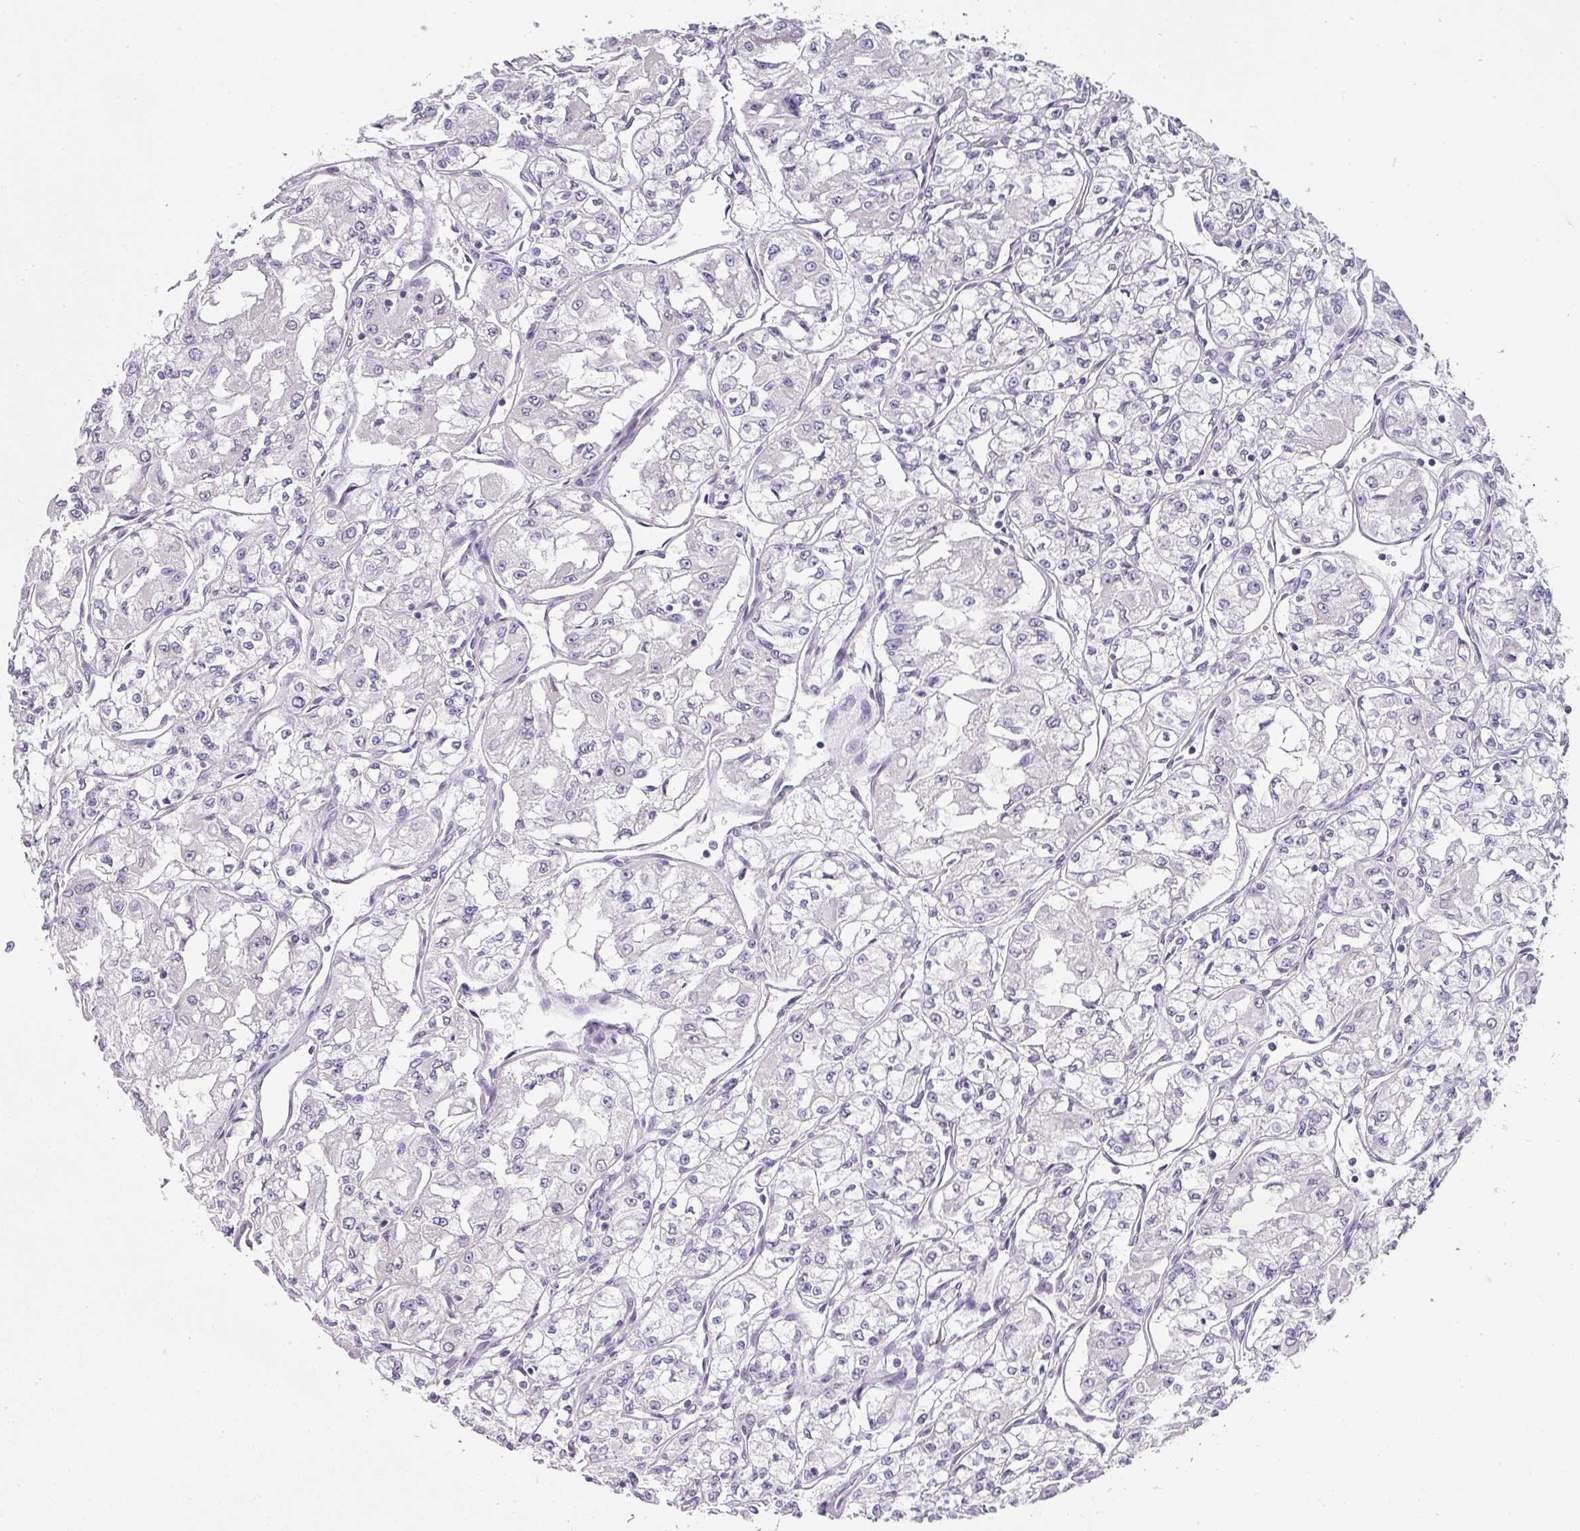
{"staining": {"intensity": "negative", "quantity": "none", "location": "none"}, "tissue": "renal cancer", "cell_type": "Tumor cells", "image_type": "cancer", "snomed": [{"axis": "morphology", "description": "Adenocarcinoma, NOS"}, {"axis": "topography", "description": "Kidney"}], "caption": "Tumor cells are negative for brown protein staining in renal cancer. The staining was performed using DAB (3,3'-diaminobenzidine) to visualize the protein expression in brown, while the nuclei were stained in blue with hematoxylin (Magnification: 20x).", "gene": "BTLA", "patient": {"sex": "male", "age": 59}}